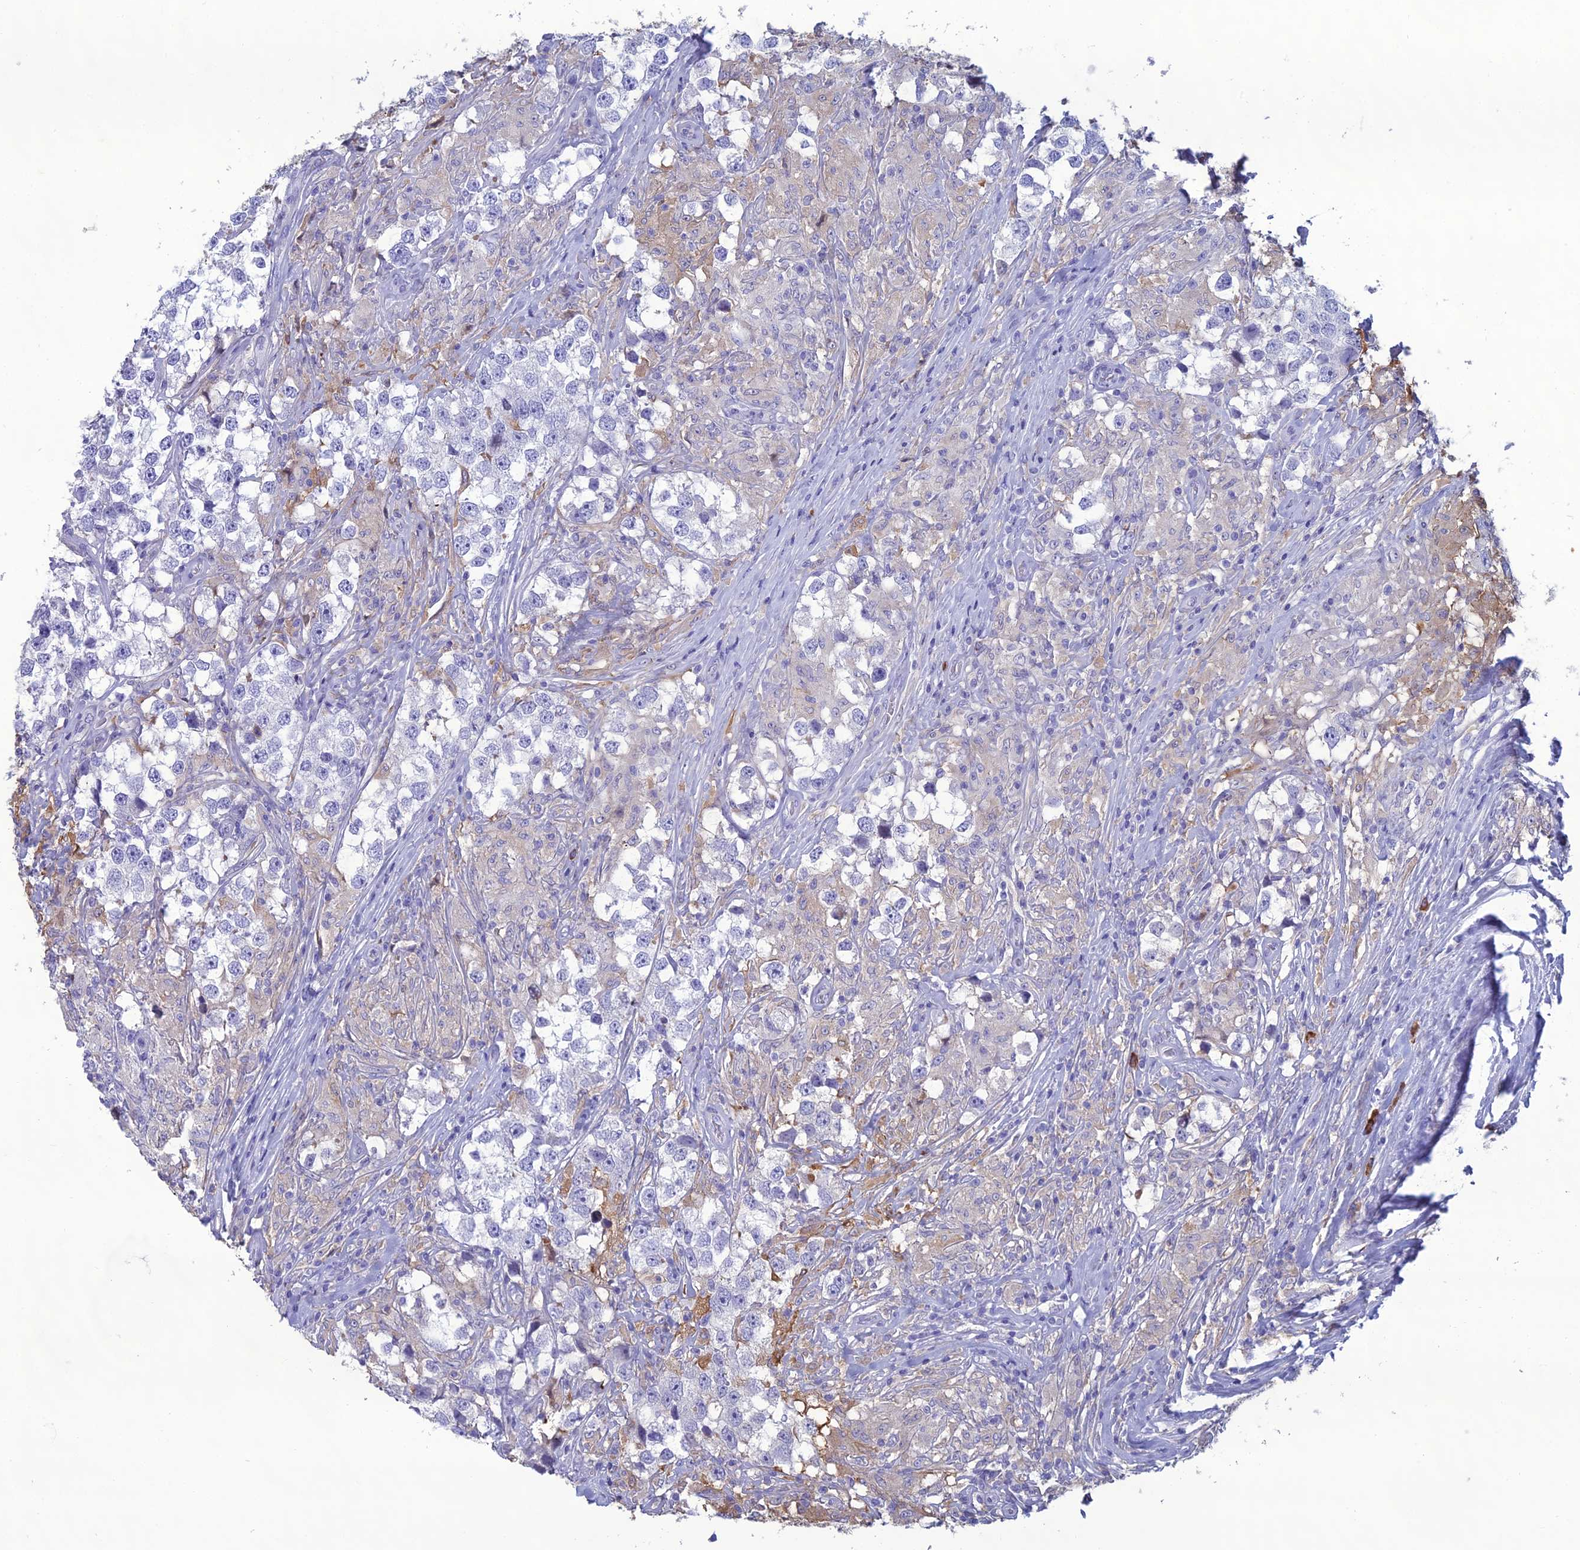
{"staining": {"intensity": "negative", "quantity": "none", "location": "none"}, "tissue": "testis cancer", "cell_type": "Tumor cells", "image_type": "cancer", "snomed": [{"axis": "morphology", "description": "Seminoma, NOS"}, {"axis": "topography", "description": "Testis"}], "caption": "Photomicrograph shows no significant protein expression in tumor cells of testis cancer (seminoma).", "gene": "CRB2", "patient": {"sex": "male", "age": 46}}